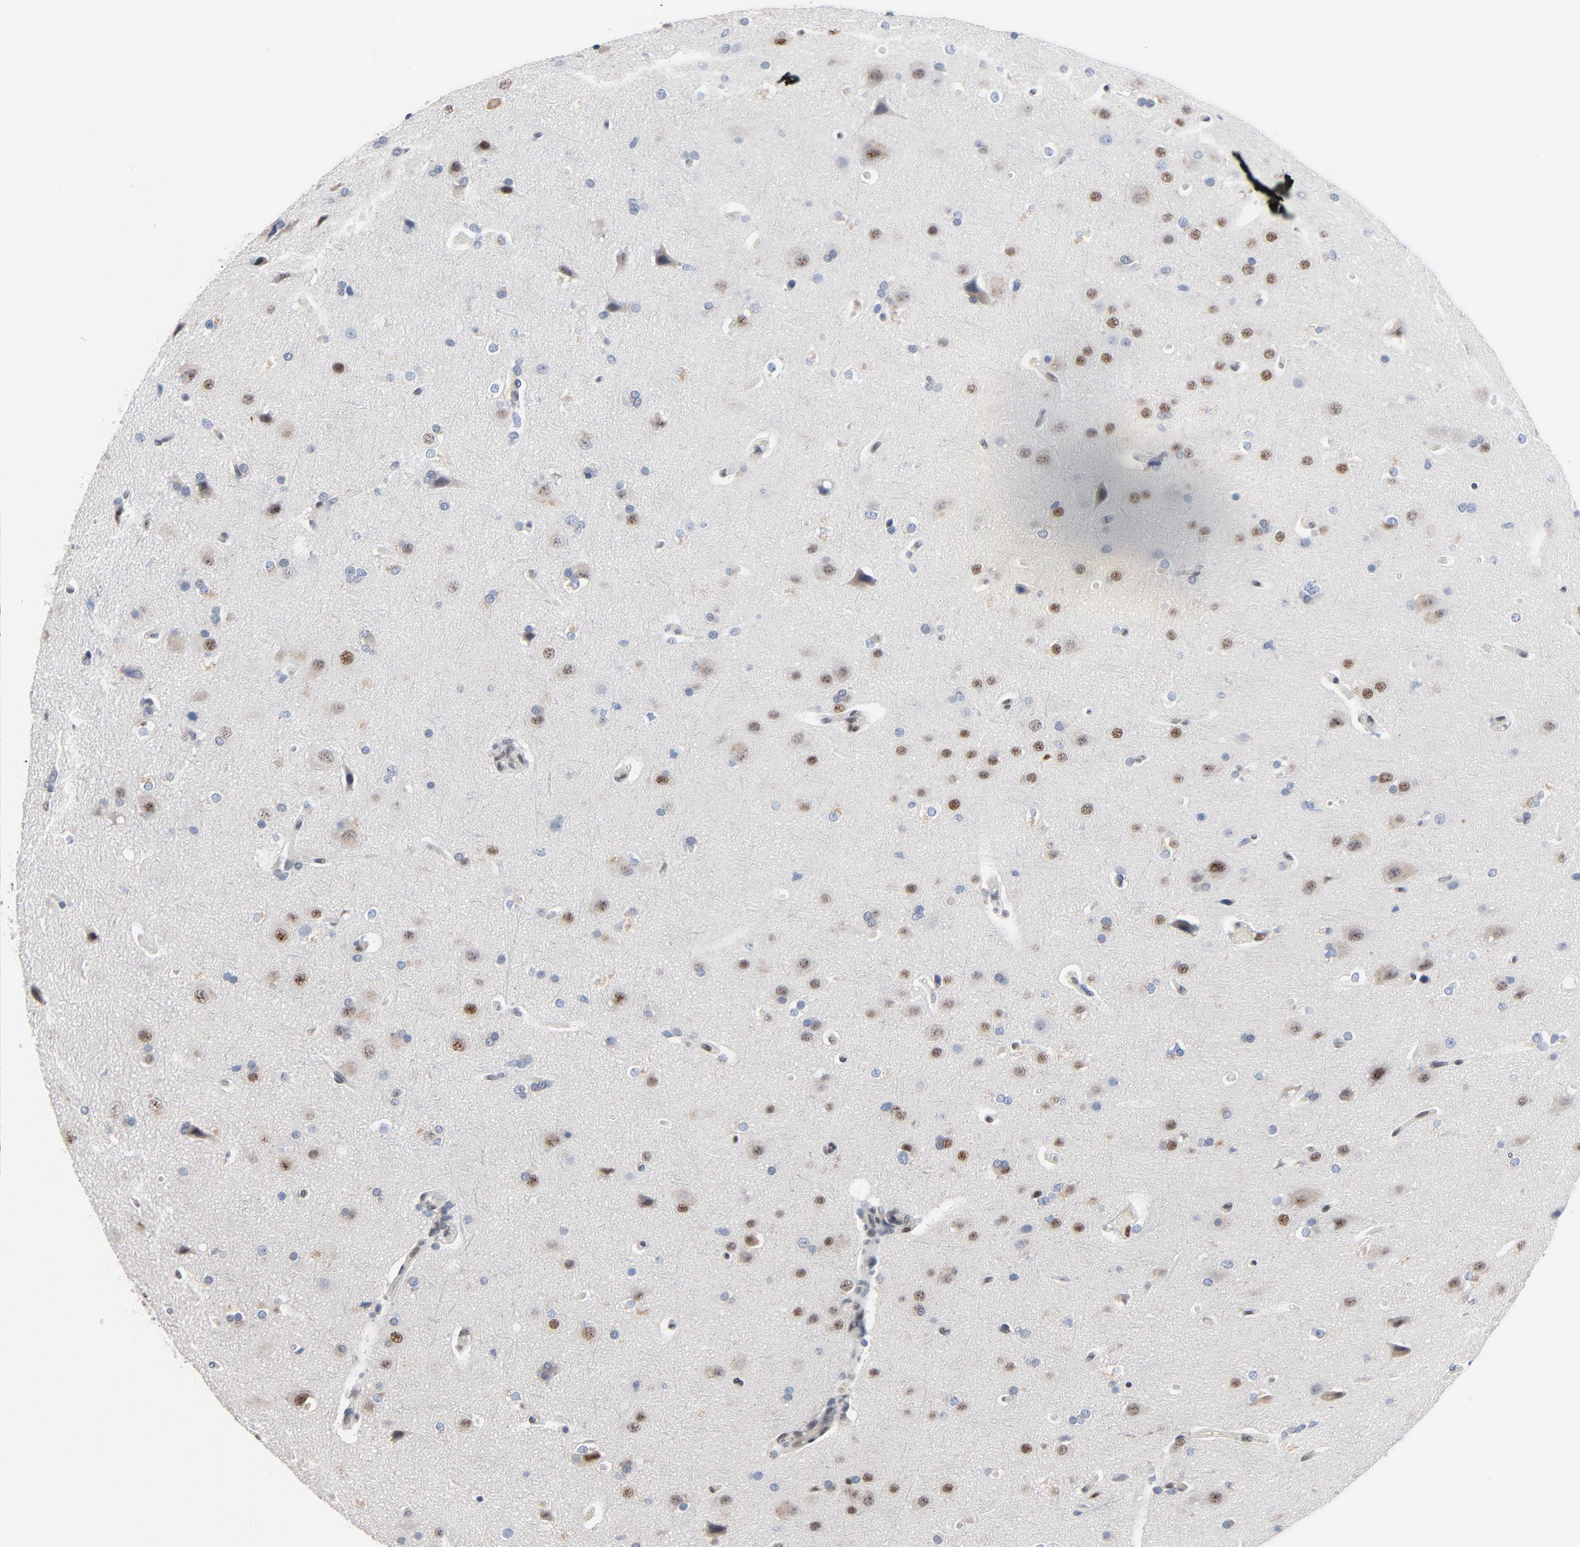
{"staining": {"intensity": "moderate", "quantity": "25%-75%", "location": "nuclear"}, "tissue": "glioma", "cell_type": "Tumor cells", "image_type": "cancer", "snomed": [{"axis": "morphology", "description": "Glioma, malignant, Low grade"}, {"axis": "topography", "description": "Cerebral cortex"}], "caption": "High-magnification brightfield microscopy of glioma stained with DAB (3,3'-diaminobenzidine) (brown) and counterstained with hematoxylin (blue). tumor cells exhibit moderate nuclear expression is present in about25%-75% of cells.", "gene": "FOXP1", "patient": {"sex": "female", "age": 47}}